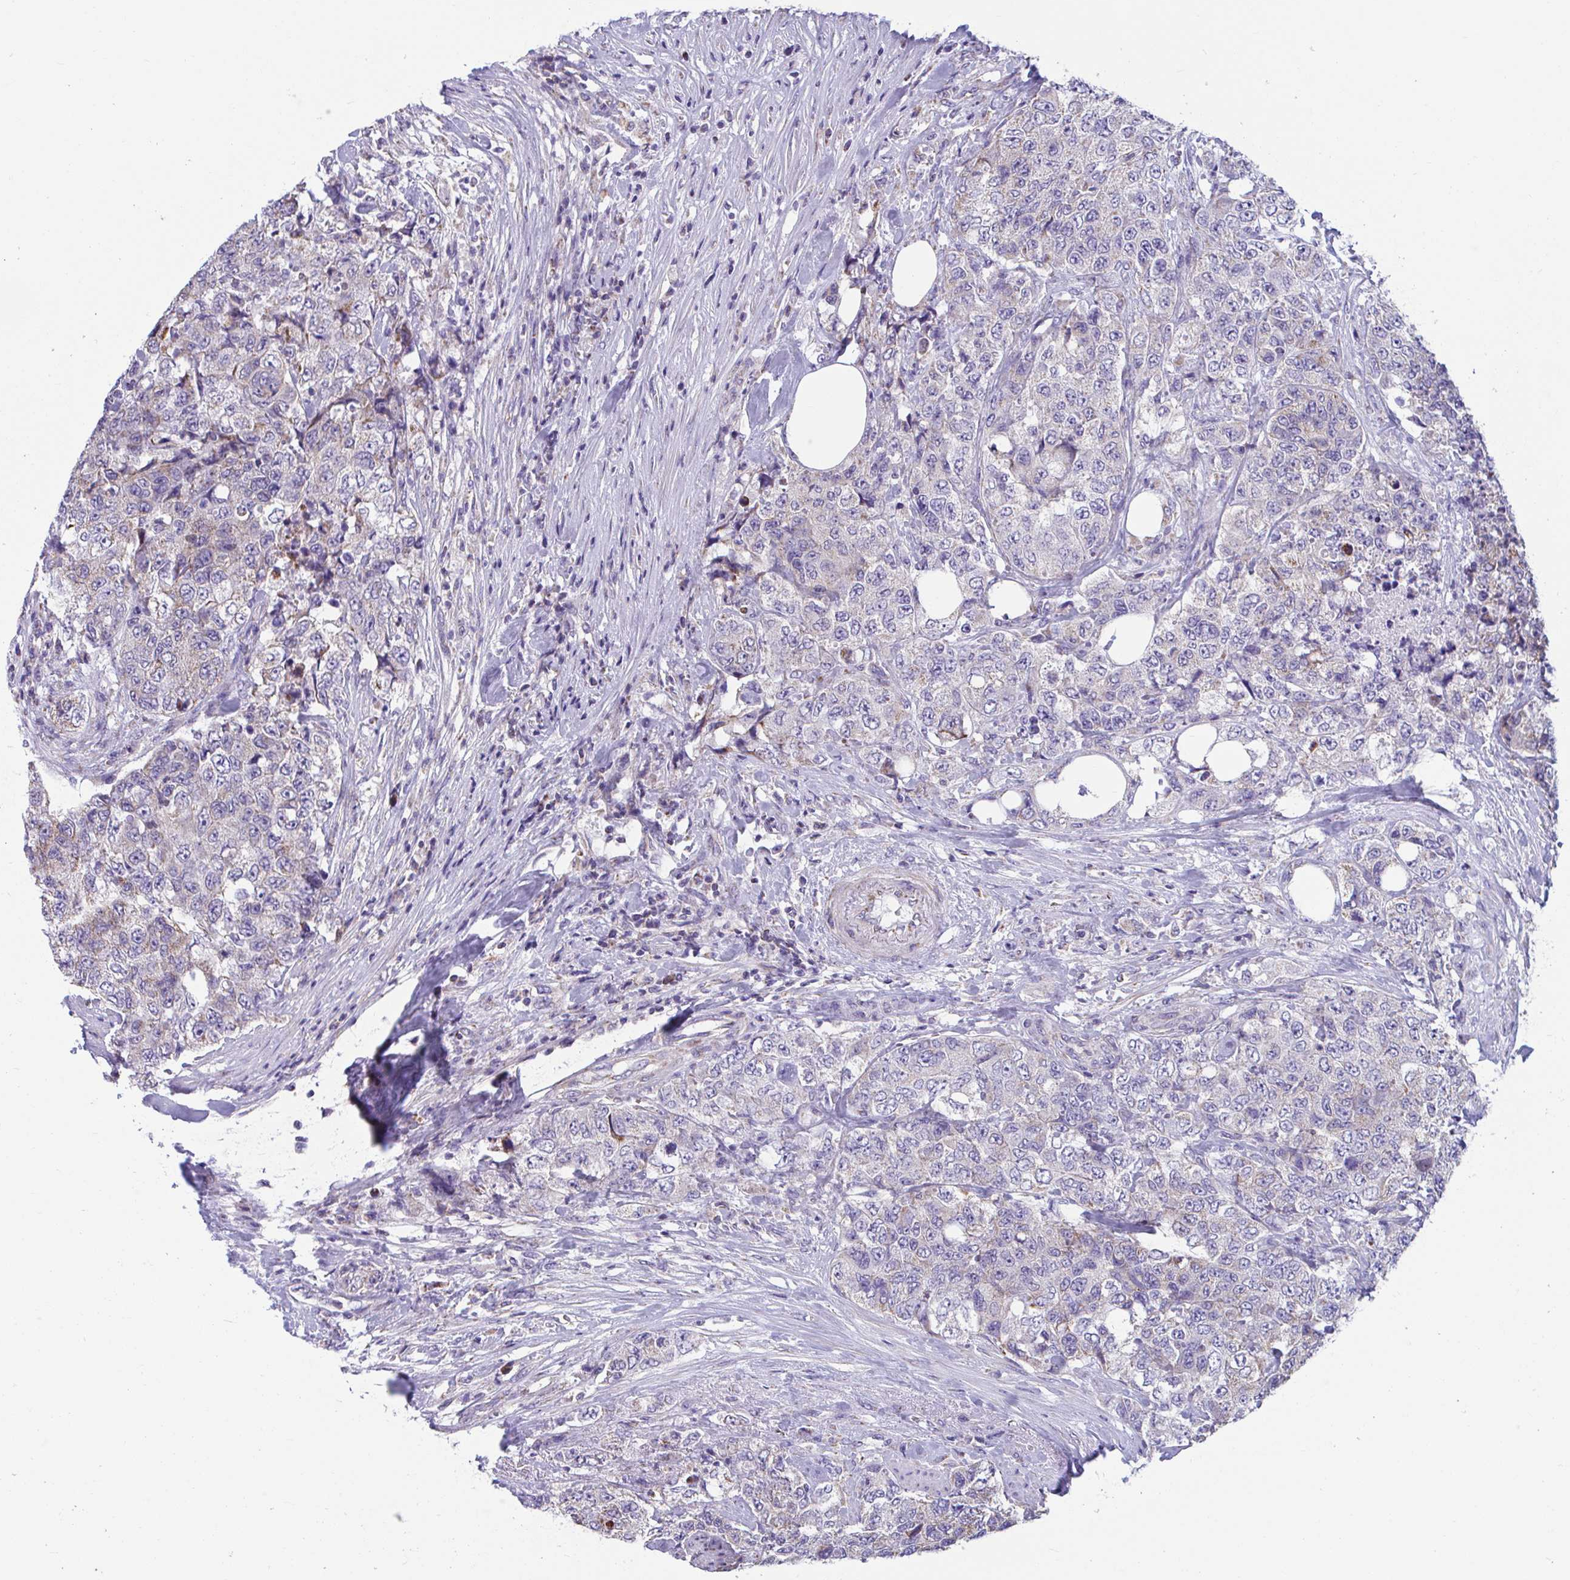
{"staining": {"intensity": "weak", "quantity": "25%-75%", "location": "cytoplasmic/membranous"}, "tissue": "urothelial cancer", "cell_type": "Tumor cells", "image_type": "cancer", "snomed": [{"axis": "morphology", "description": "Urothelial carcinoma, High grade"}, {"axis": "topography", "description": "Urinary bladder"}], "caption": "Protein staining reveals weak cytoplasmic/membranous expression in approximately 25%-75% of tumor cells in urothelial cancer.", "gene": "OR13A1", "patient": {"sex": "female", "age": 78}}